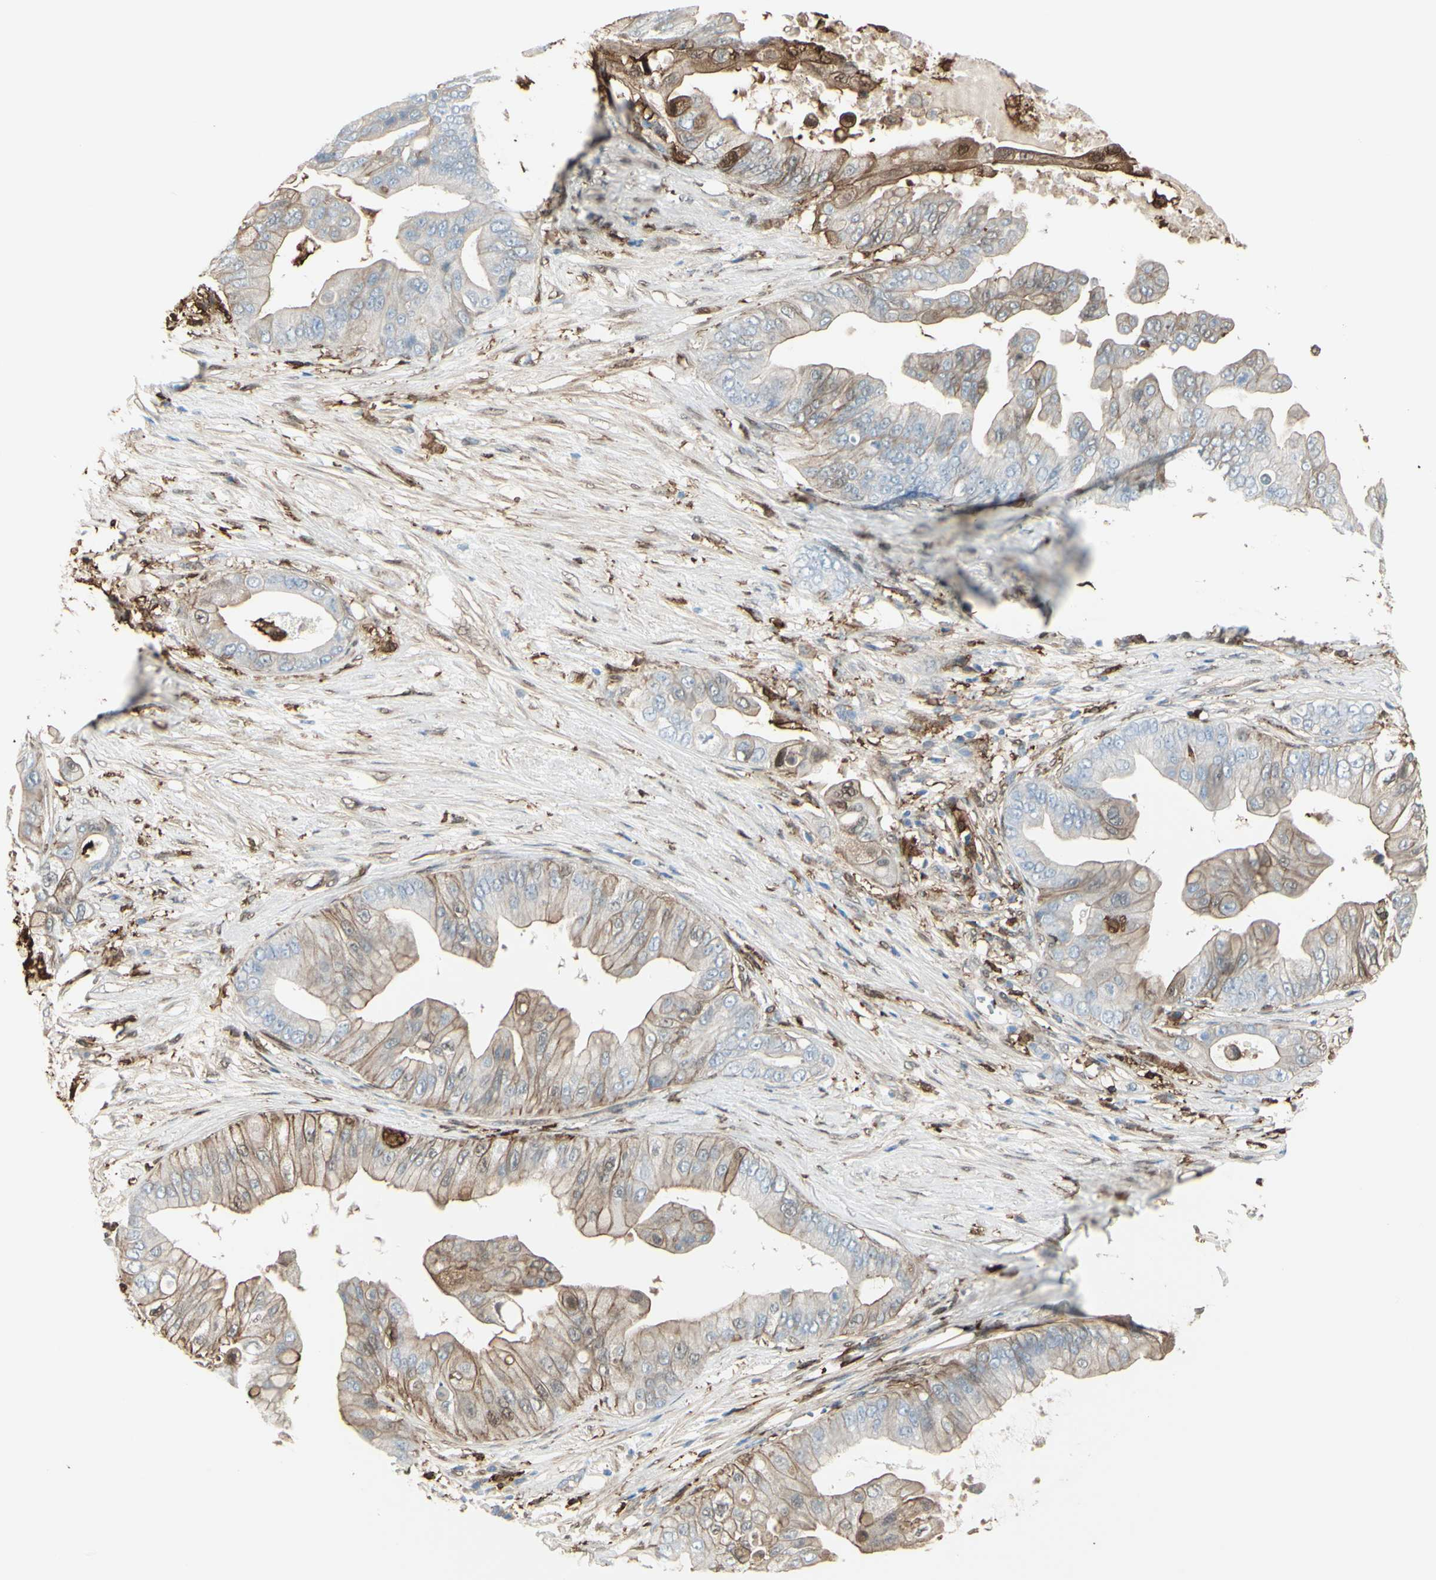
{"staining": {"intensity": "moderate", "quantity": "25%-75%", "location": "cytoplasmic/membranous"}, "tissue": "pancreatic cancer", "cell_type": "Tumor cells", "image_type": "cancer", "snomed": [{"axis": "morphology", "description": "Adenocarcinoma, NOS"}, {"axis": "topography", "description": "Pancreas"}], "caption": "The immunohistochemical stain shows moderate cytoplasmic/membranous positivity in tumor cells of pancreatic adenocarcinoma tissue. Ihc stains the protein of interest in brown and the nuclei are stained blue.", "gene": "GSN", "patient": {"sex": "female", "age": 75}}